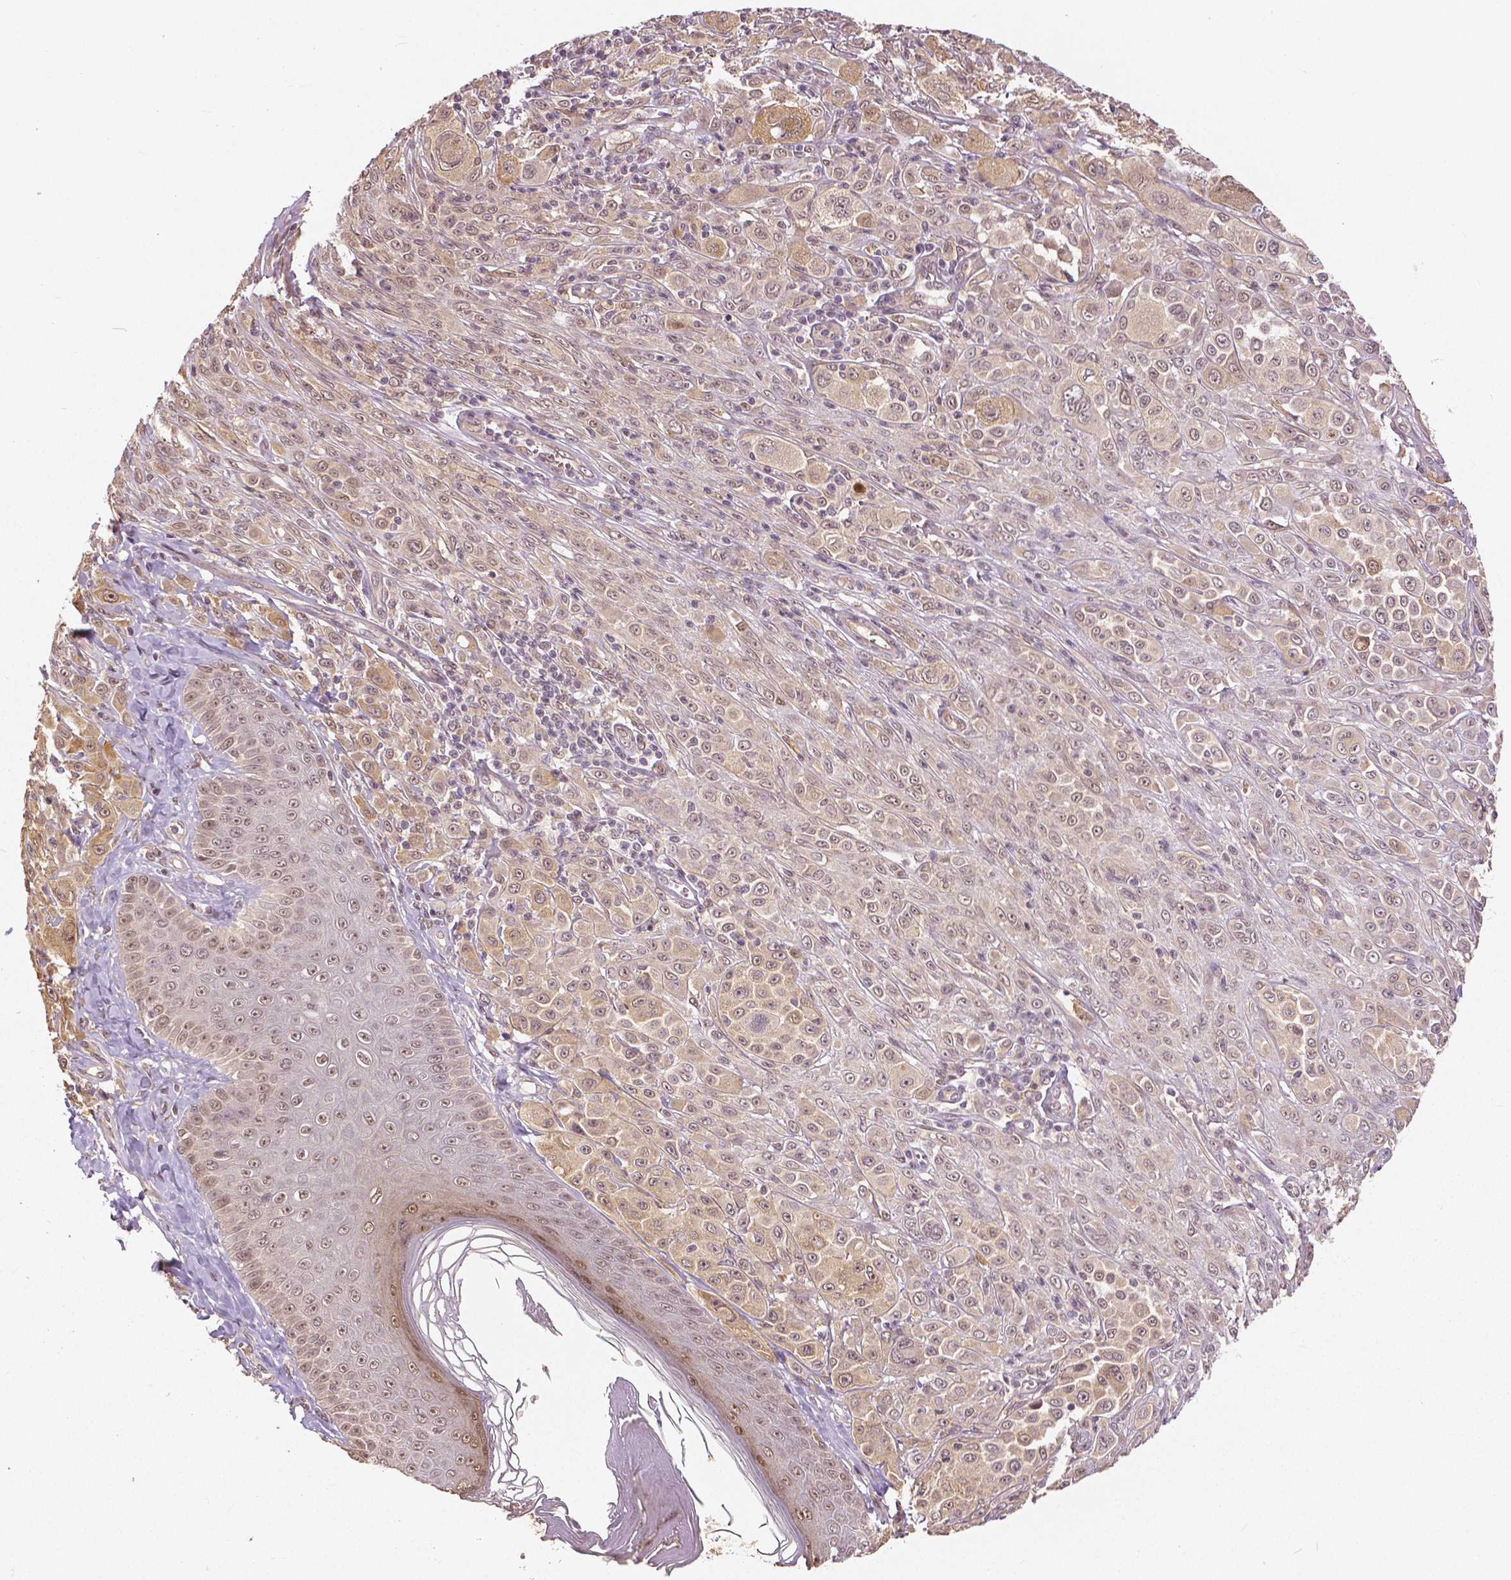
{"staining": {"intensity": "weak", "quantity": ">75%", "location": "cytoplasmic/membranous,nuclear"}, "tissue": "melanoma", "cell_type": "Tumor cells", "image_type": "cancer", "snomed": [{"axis": "morphology", "description": "Malignant melanoma, NOS"}, {"axis": "topography", "description": "Skin"}], "caption": "Melanoma tissue reveals weak cytoplasmic/membranous and nuclear expression in approximately >75% of tumor cells", "gene": "MAP1LC3B", "patient": {"sex": "male", "age": 67}}